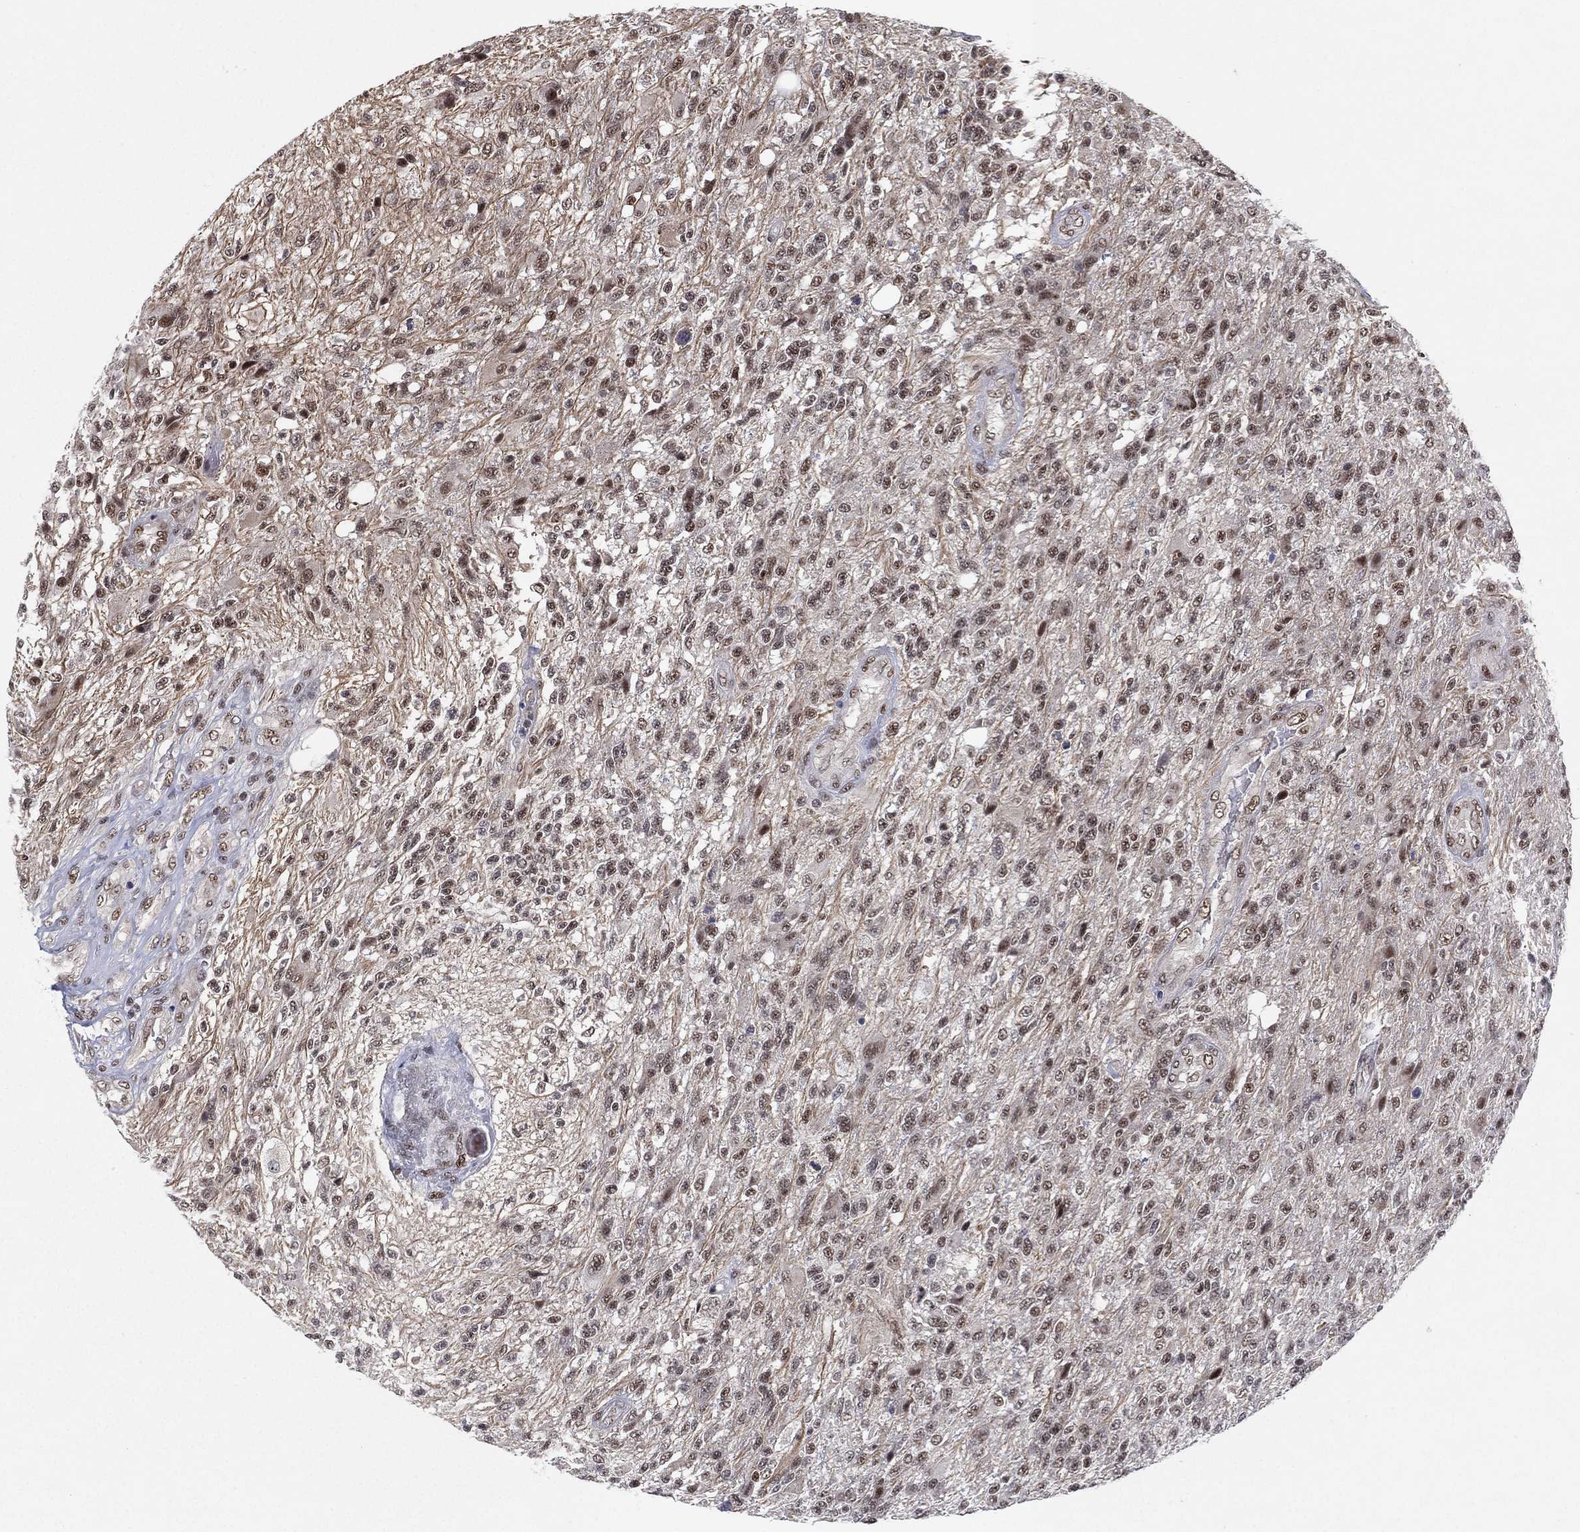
{"staining": {"intensity": "moderate", "quantity": "<25%", "location": "nuclear"}, "tissue": "glioma", "cell_type": "Tumor cells", "image_type": "cancer", "snomed": [{"axis": "morphology", "description": "Glioma, malignant, High grade"}, {"axis": "topography", "description": "Brain"}], "caption": "Glioma stained with a brown dye displays moderate nuclear positive positivity in about <25% of tumor cells.", "gene": "DGCR8", "patient": {"sex": "male", "age": 56}}